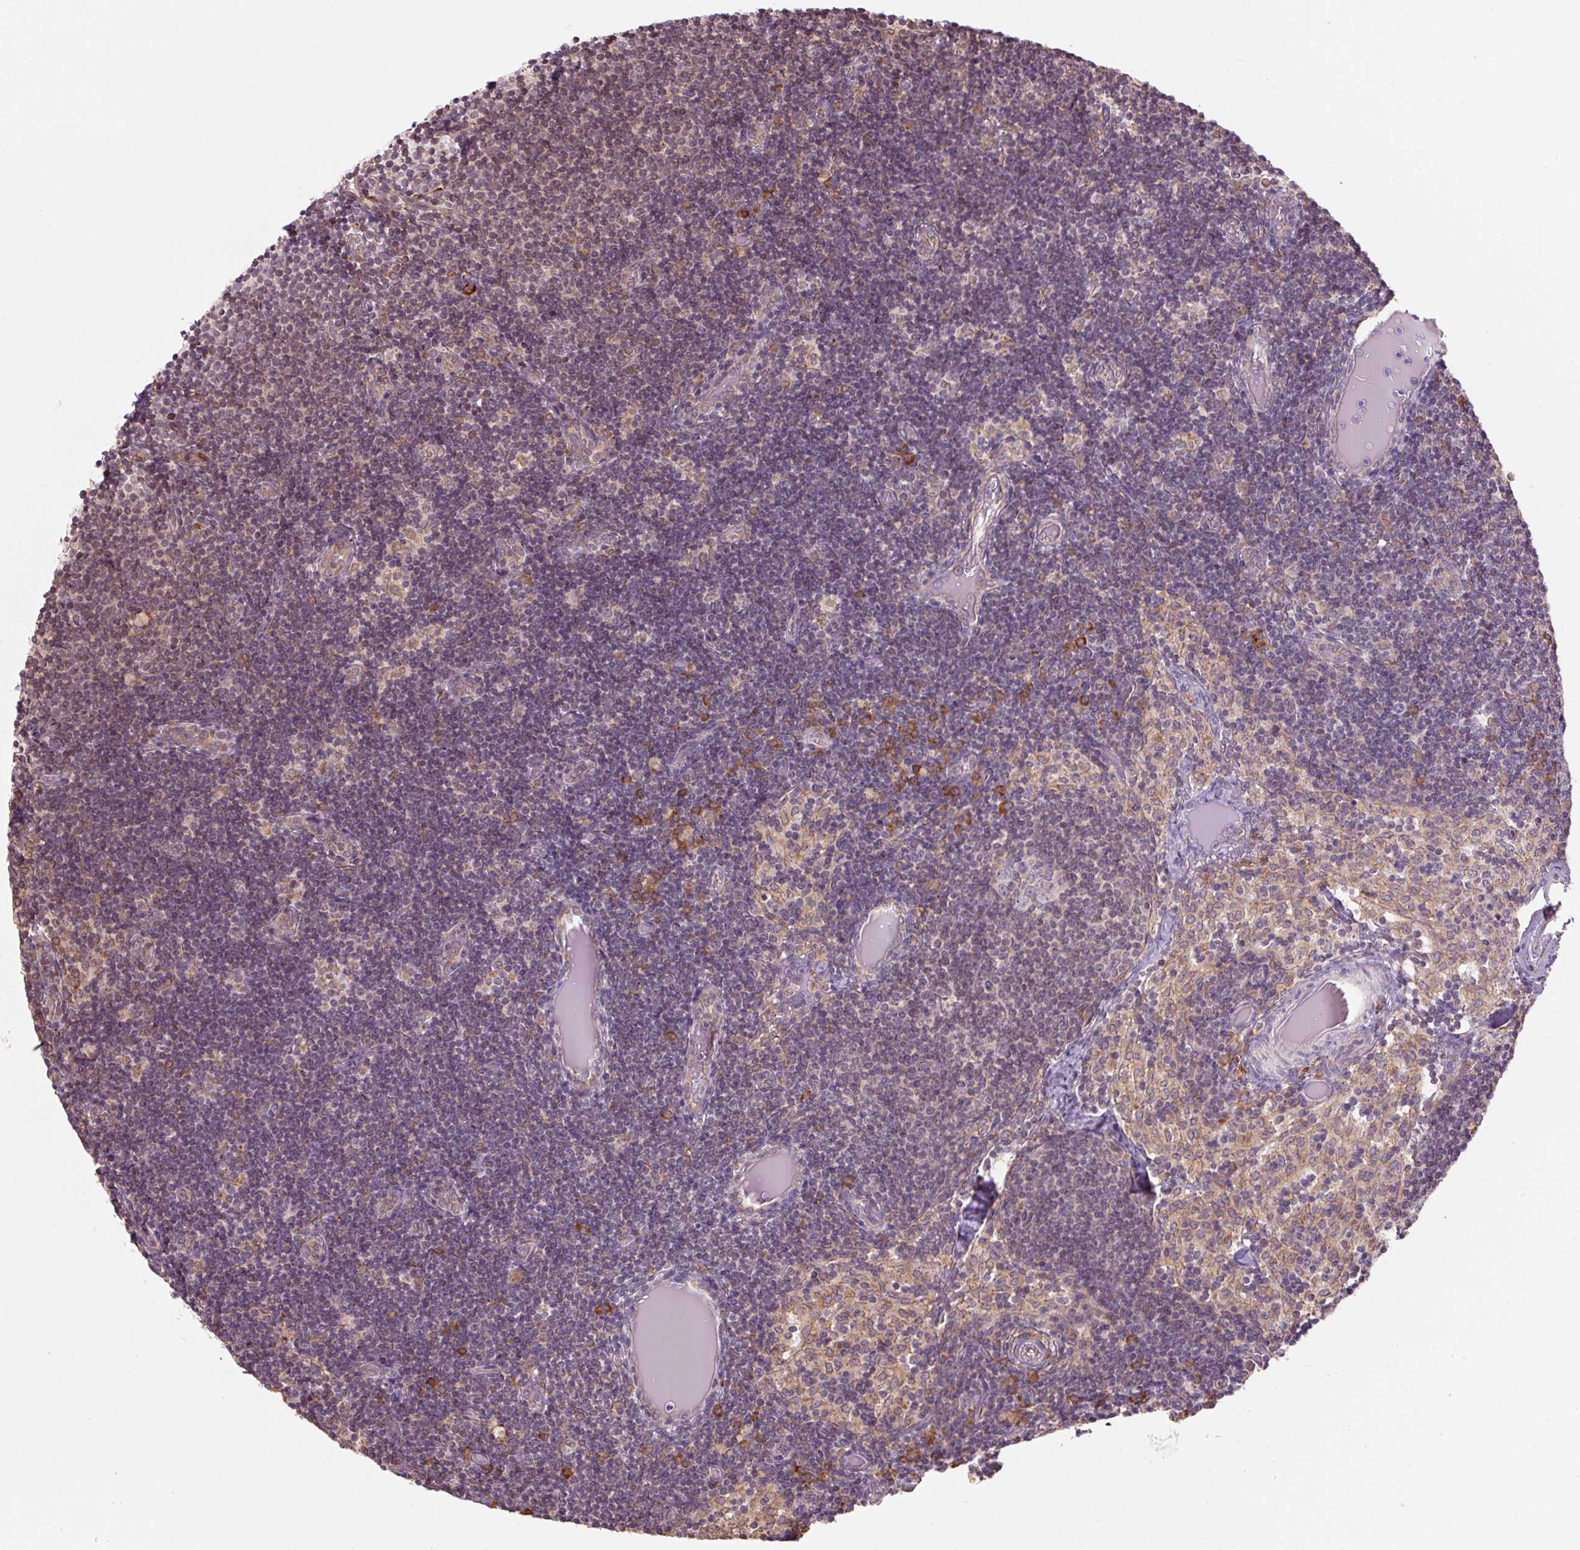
{"staining": {"intensity": "moderate", "quantity": "<25%", "location": "cytoplasmic/membranous"}, "tissue": "lymph node", "cell_type": "Germinal center cells", "image_type": "normal", "snomed": [{"axis": "morphology", "description": "Normal tissue, NOS"}, {"axis": "topography", "description": "Lymph node"}], "caption": "Immunohistochemistry (DAB) staining of normal human lymph node displays moderate cytoplasmic/membranous protein expression in approximately <25% of germinal center cells. (brown staining indicates protein expression, while blue staining denotes nuclei).", "gene": "PRKCSH", "patient": {"sex": "female", "age": 31}}